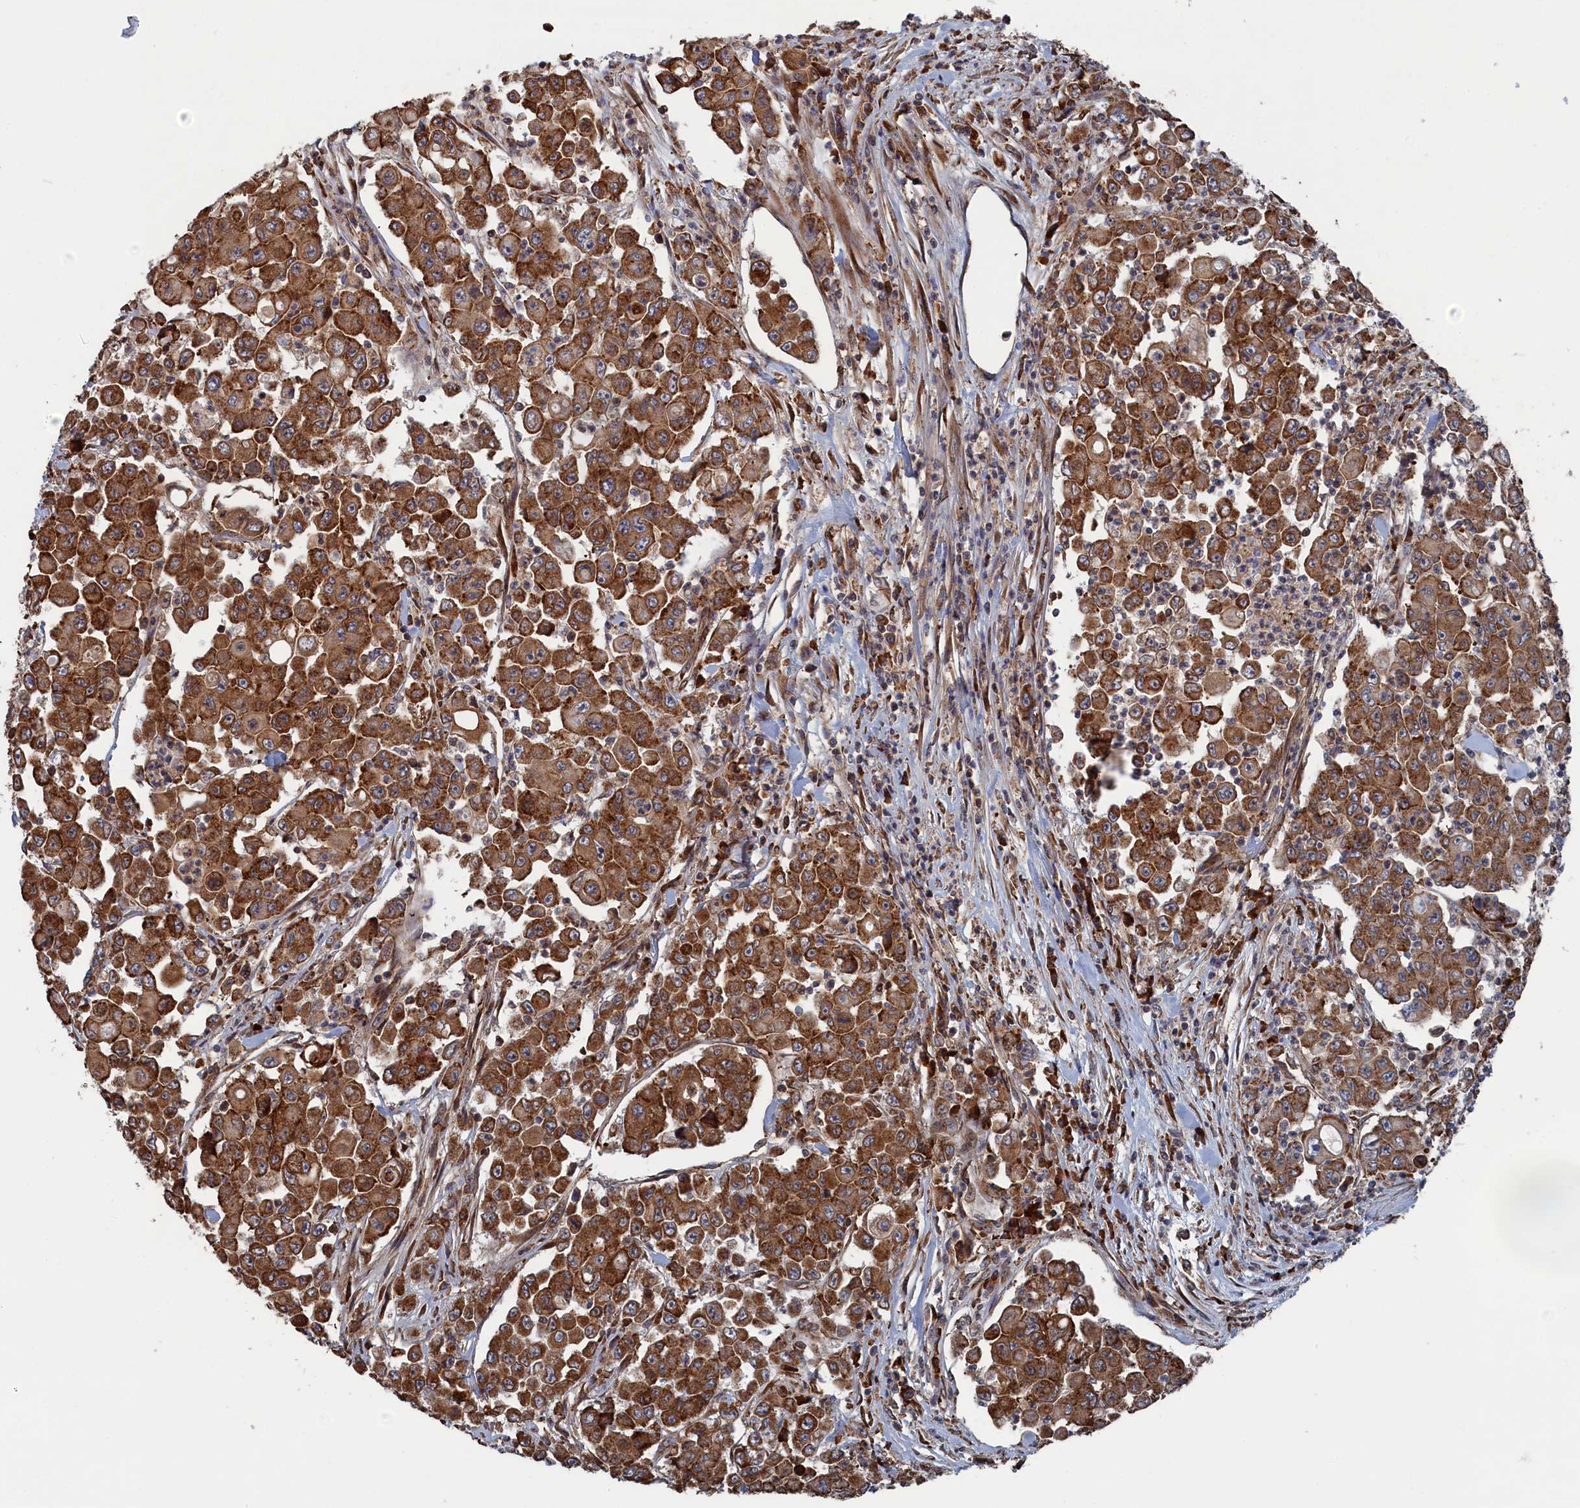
{"staining": {"intensity": "moderate", "quantity": ">75%", "location": "cytoplasmic/membranous"}, "tissue": "colorectal cancer", "cell_type": "Tumor cells", "image_type": "cancer", "snomed": [{"axis": "morphology", "description": "Adenocarcinoma, NOS"}, {"axis": "topography", "description": "Colon"}], "caption": "IHC (DAB (3,3'-diaminobenzidine)) staining of colorectal cancer (adenocarcinoma) exhibits moderate cytoplasmic/membranous protein positivity in about >75% of tumor cells.", "gene": "BPIFB6", "patient": {"sex": "male", "age": 51}}